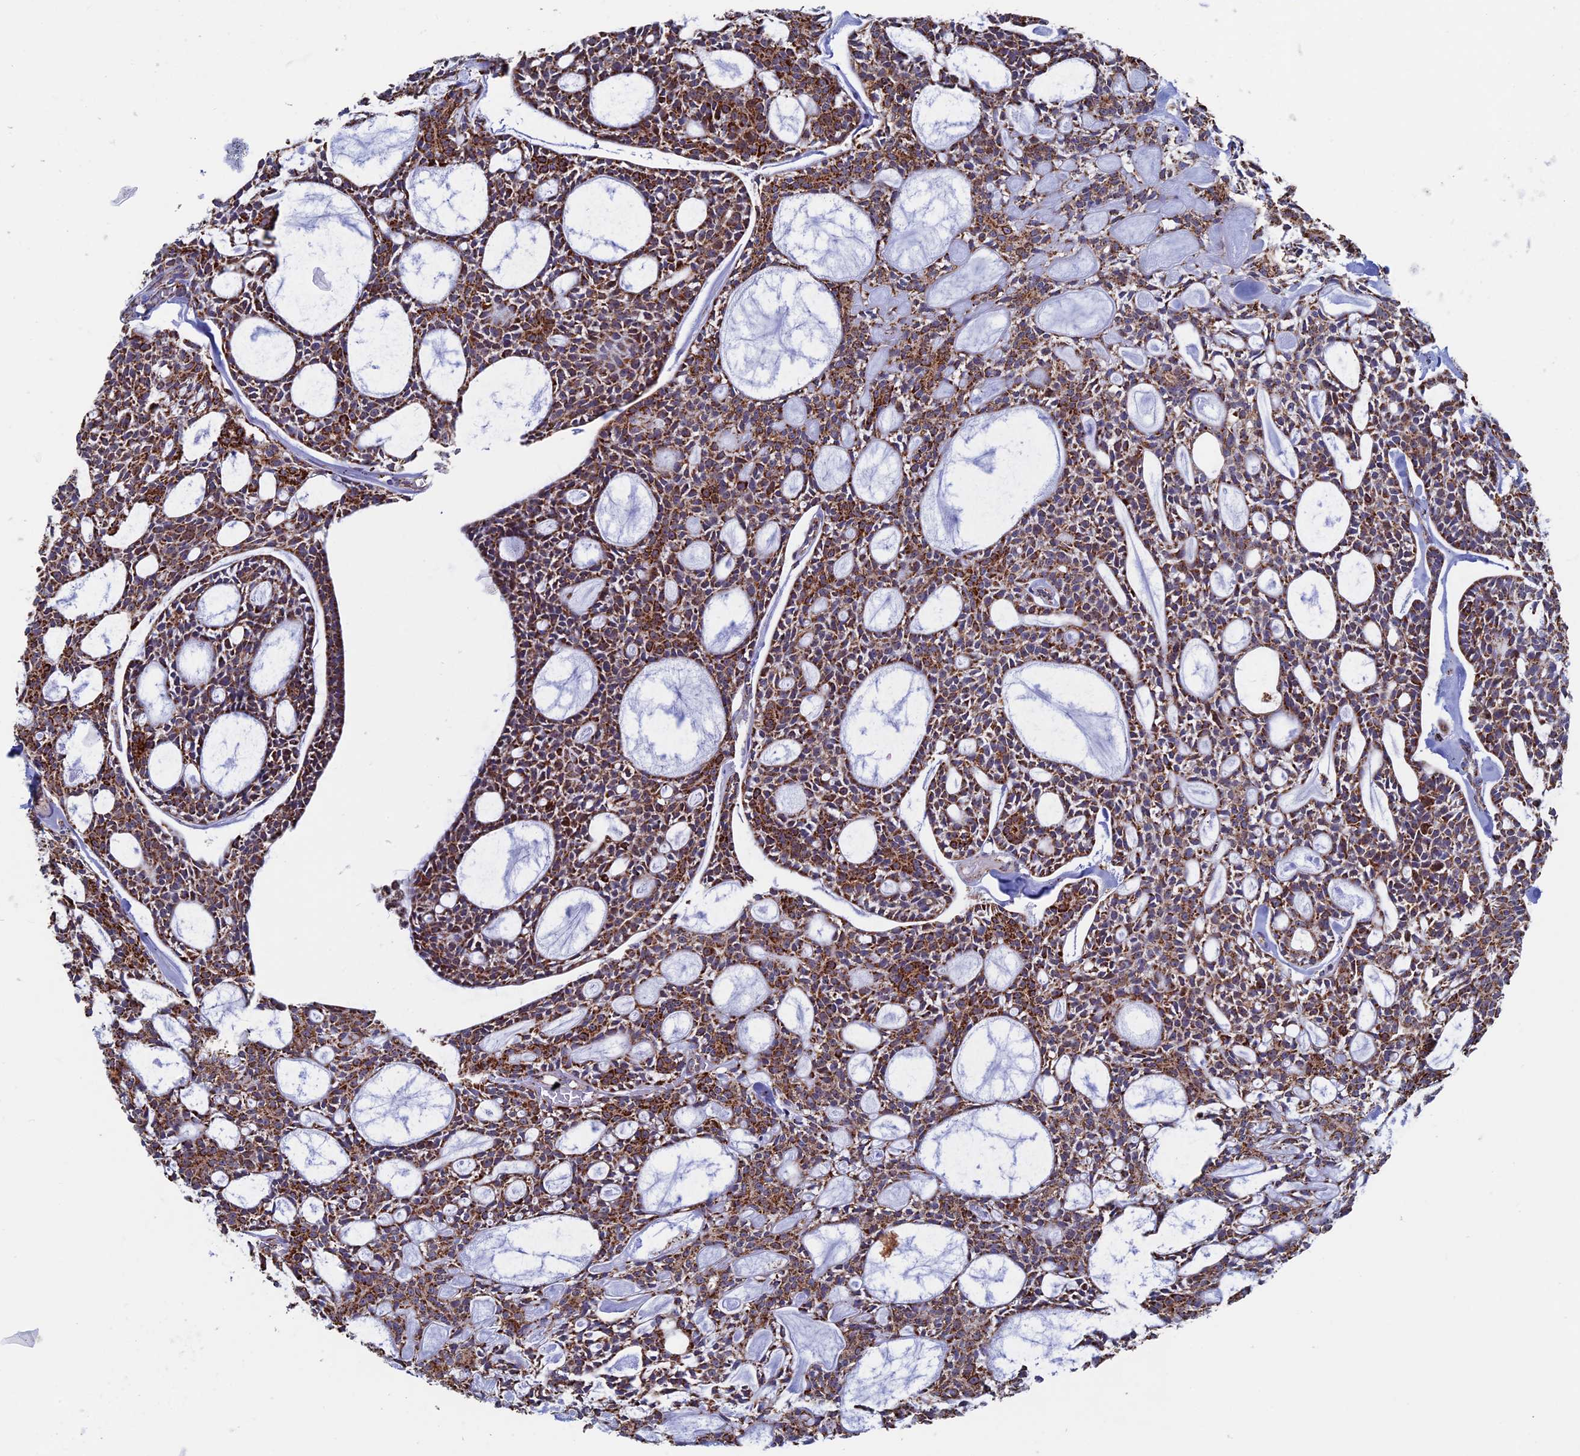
{"staining": {"intensity": "moderate", "quantity": ">75%", "location": "cytoplasmic/membranous"}, "tissue": "head and neck cancer", "cell_type": "Tumor cells", "image_type": "cancer", "snomed": [{"axis": "morphology", "description": "Adenocarcinoma, NOS"}, {"axis": "topography", "description": "Salivary gland"}, {"axis": "topography", "description": "Head-Neck"}], "caption": "IHC micrograph of head and neck cancer (adenocarcinoma) stained for a protein (brown), which reveals medium levels of moderate cytoplasmic/membranous staining in about >75% of tumor cells.", "gene": "SEC24D", "patient": {"sex": "male", "age": 55}}